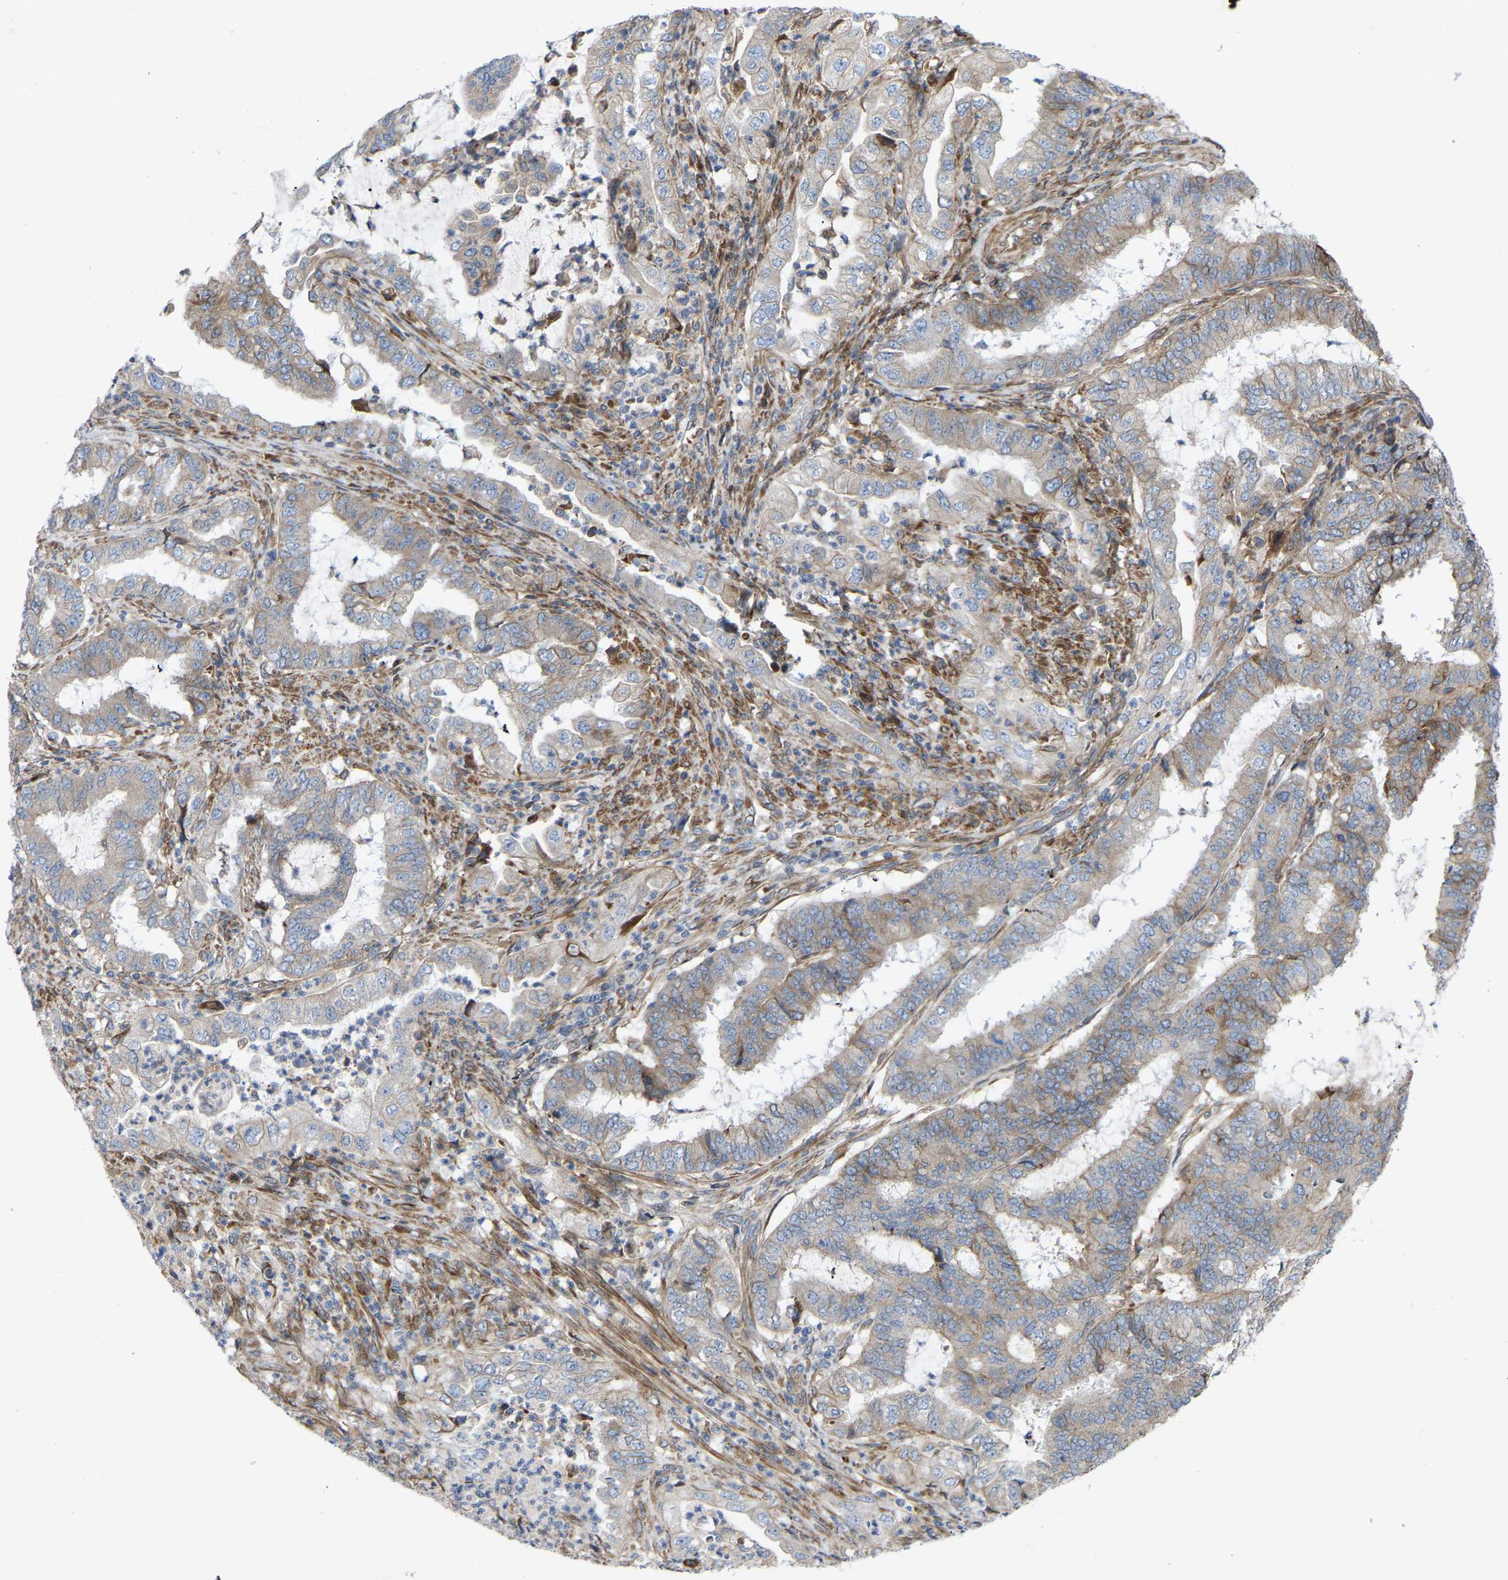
{"staining": {"intensity": "weak", "quantity": "<25%", "location": "cytoplasmic/membranous"}, "tissue": "endometrial cancer", "cell_type": "Tumor cells", "image_type": "cancer", "snomed": [{"axis": "morphology", "description": "Adenocarcinoma, NOS"}, {"axis": "topography", "description": "Endometrium"}], "caption": "Tumor cells are negative for protein expression in human endometrial adenocarcinoma.", "gene": "TOR1B", "patient": {"sex": "female", "age": 51}}